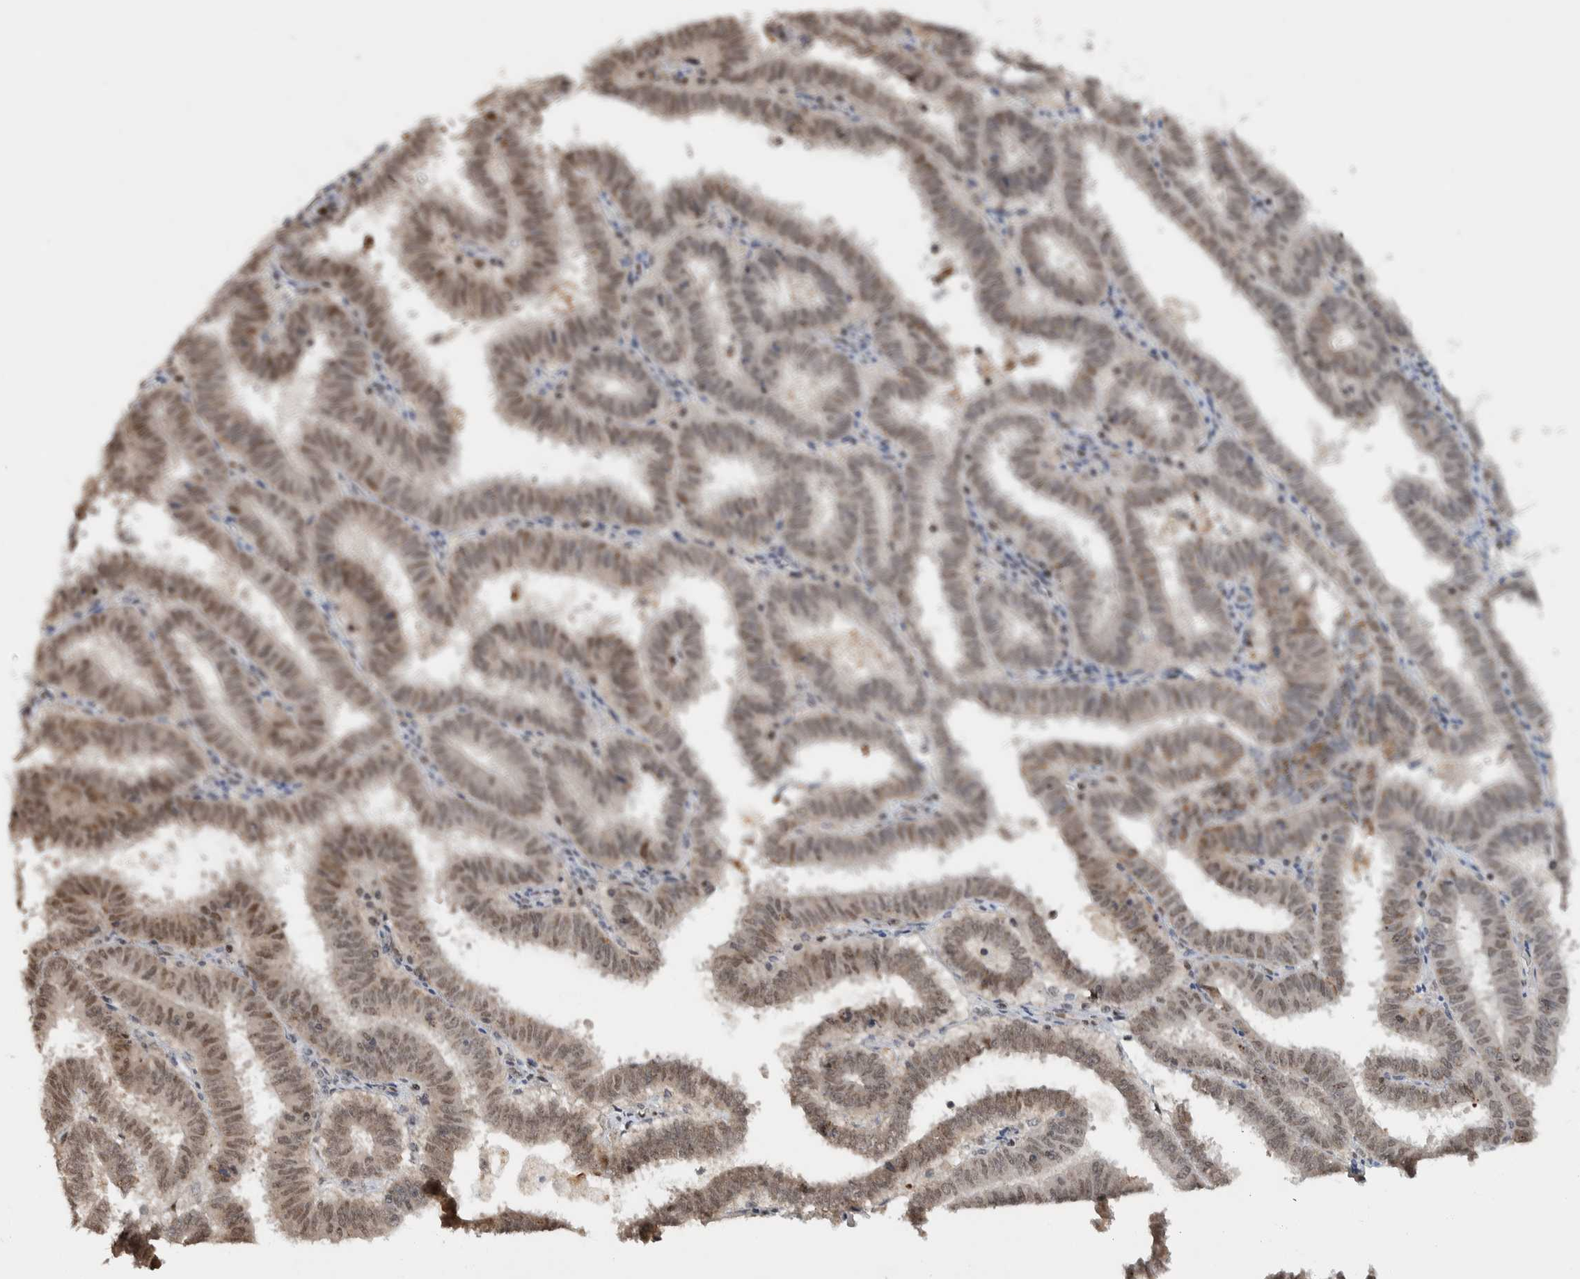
{"staining": {"intensity": "moderate", "quantity": ">75%", "location": "cytoplasmic/membranous,nuclear"}, "tissue": "endometrial cancer", "cell_type": "Tumor cells", "image_type": "cancer", "snomed": [{"axis": "morphology", "description": "Adenocarcinoma, NOS"}, {"axis": "topography", "description": "Uterus"}], "caption": "Protein analysis of endometrial adenocarcinoma tissue exhibits moderate cytoplasmic/membranous and nuclear positivity in about >75% of tumor cells. (DAB (3,3'-diaminobenzidine) IHC with brightfield microscopy, high magnification).", "gene": "ZNF521", "patient": {"sex": "female", "age": 83}}